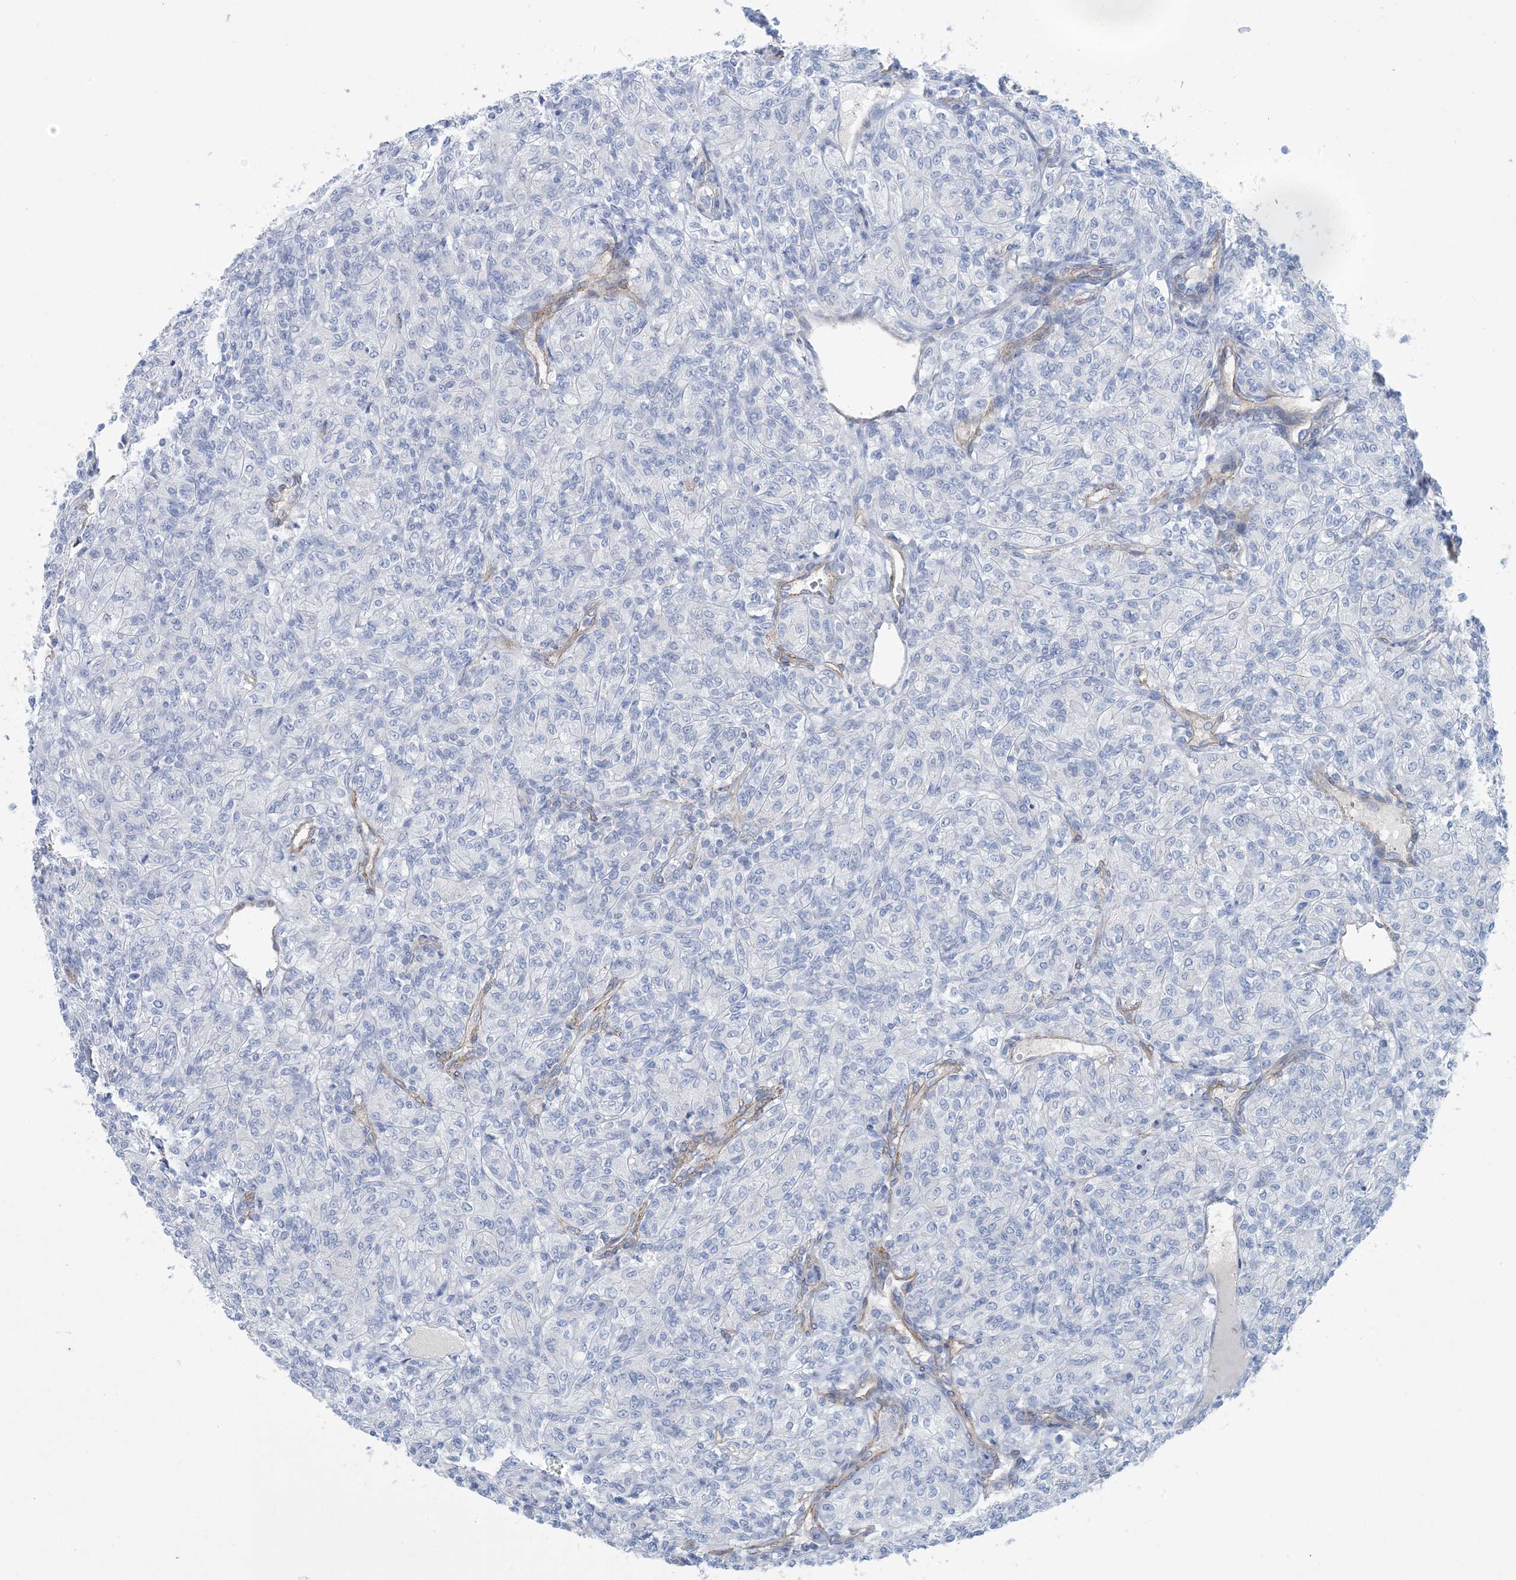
{"staining": {"intensity": "negative", "quantity": "none", "location": "none"}, "tissue": "renal cancer", "cell_type": "Tumor cells", "image_type": "cancer", "snomed": [{"axis": "morphology", "description": "Adenocarcinoma, NOS"}, {"axis": "topography", "description": "Kidney"}], "caption": "Adenocarcinoma (renal) was stained to show a protein in brown. There is no significant positivity in tumor cells.", "gene": "SHANK1", "patient": {"sex": "male", "age": 77}}